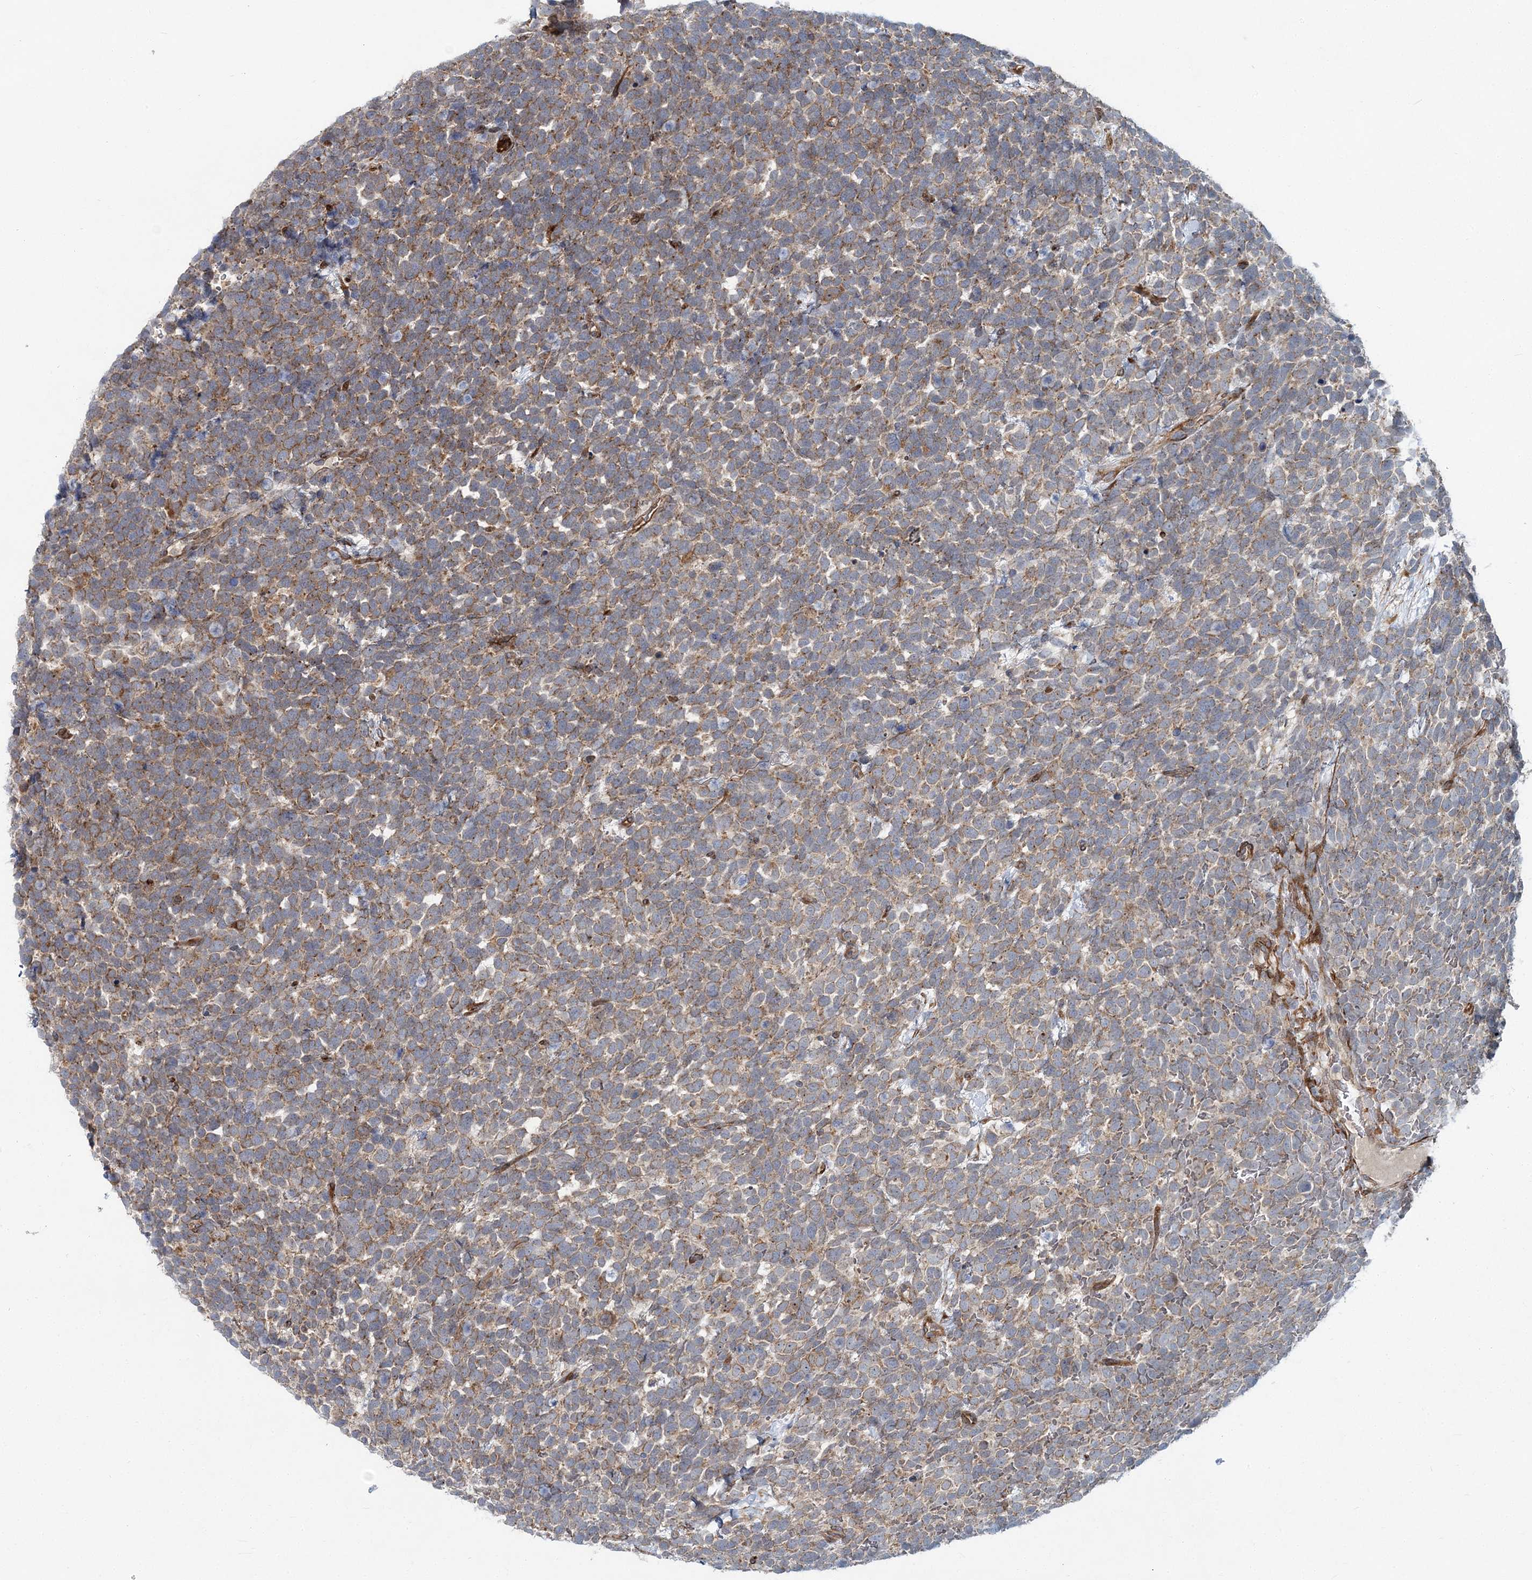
{"staining": {"intensity": "weak", "quantity": "25%-75%", "location": "cytoplasmic/membranous"}, "tissue": "urothelial cancer", "cell_type": "Tumor cells", "image_type": "cancer", "snomed": [{"axis": "morphology", "description": "Urothelial carcinoma, High grade"}, {"axis": "topography", "description": "Urinary bladder"}], "caption": "DAB immunohistochemical staining of human high-grade urothelial carcinoma displays weak cytoplasmic/membranous protein expression in approximately 25%-75% of tumor cells.", "gene": "NBAS", "patient": {"sex": "female", "age": 82}}